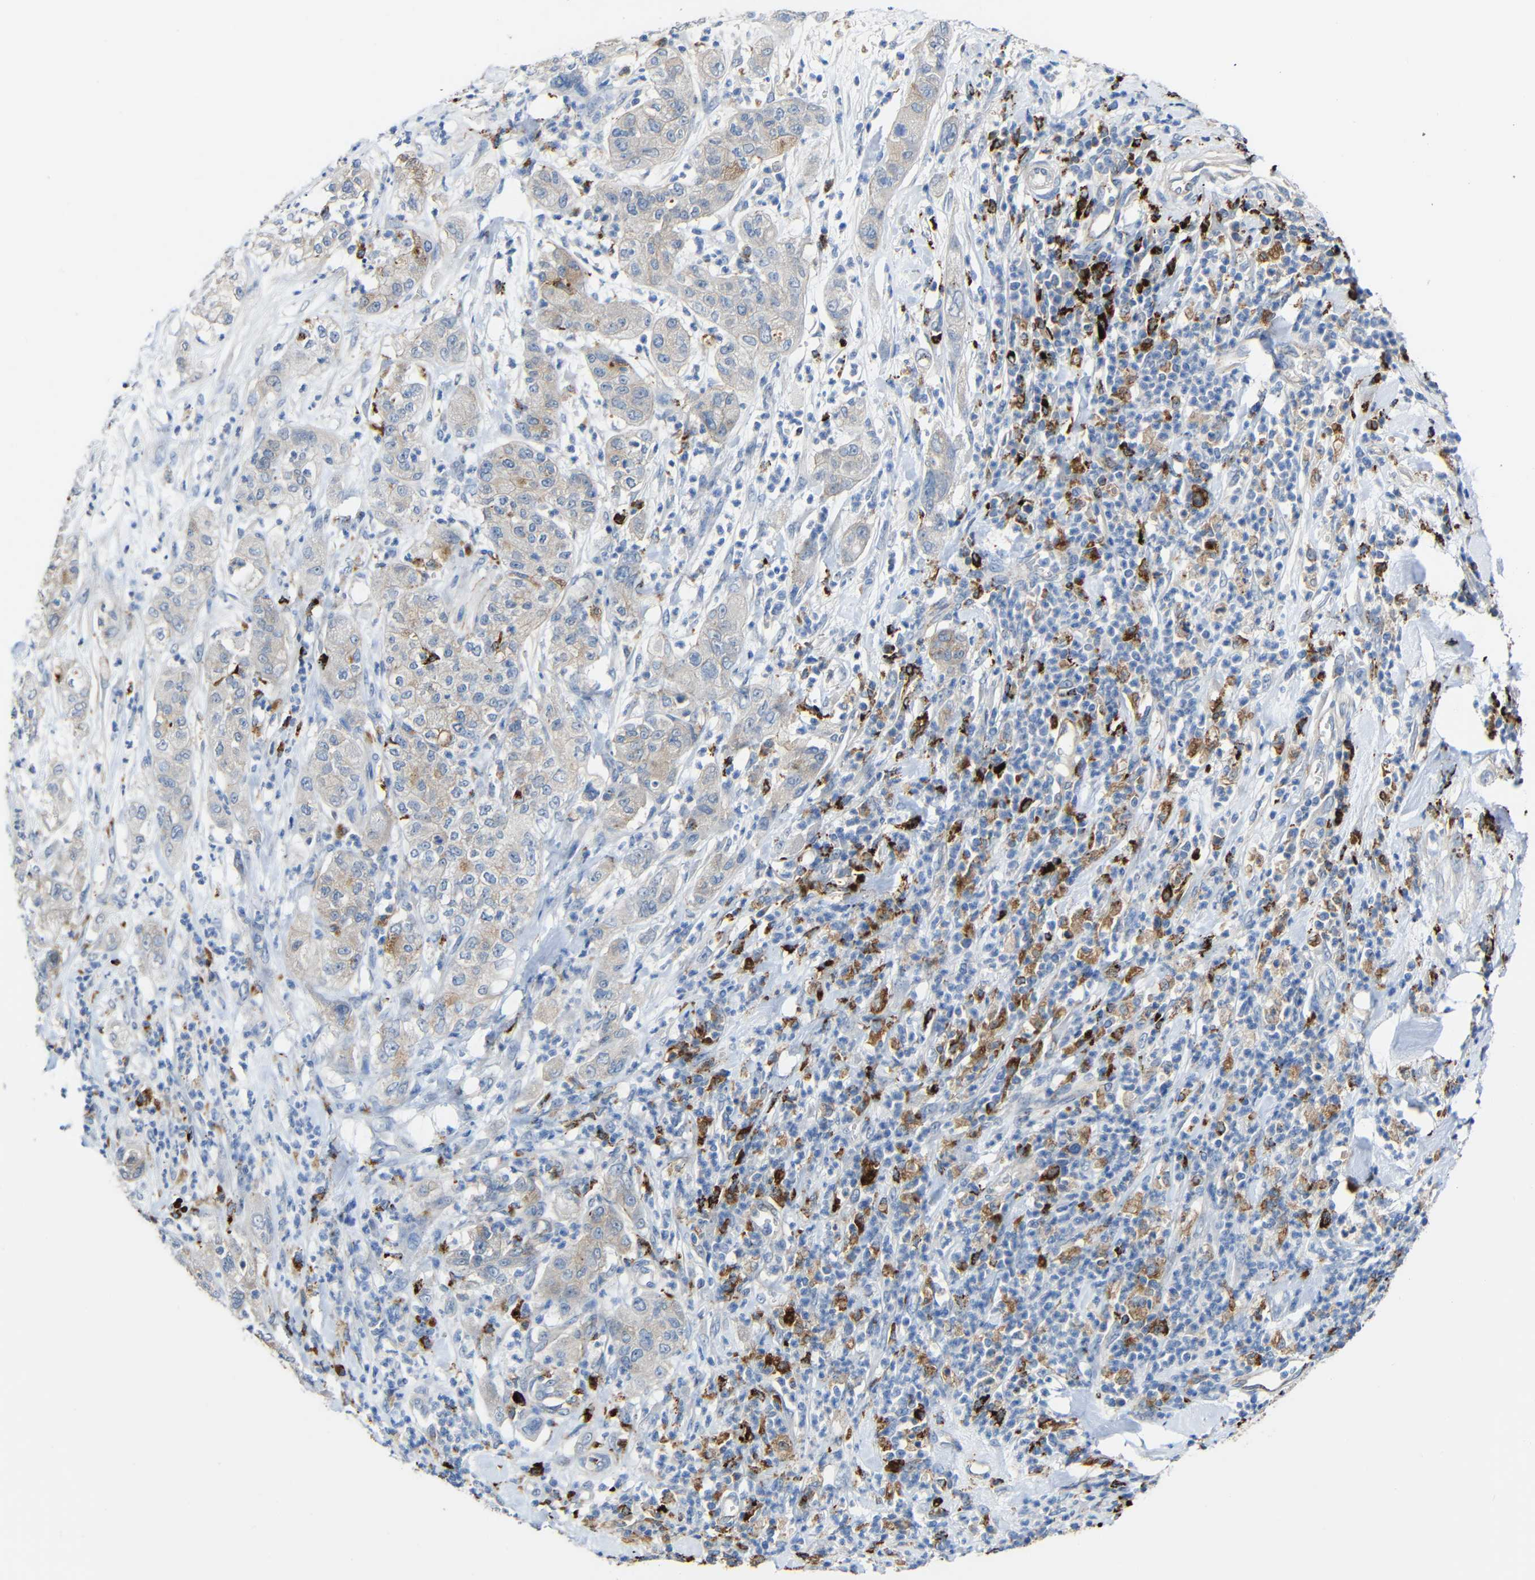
{"staining": {"intensity": "weak", "quantity": ">75%", "location": "cytoplasmic/membranous"}, "tissue": "pancreatic cancer", "cell_type": "Tumor cells", "image_type": "cancer", "snomed": [{"axis": "morphology", "description": "Adenocarcinoma, NOS"}, {"axis": "topography", "description": "Pancreas"}], "caption": "Human adenocarcinoma (pancreatic) stained for a protein (brown) exhibits weak cytoplasmic/membranous positive expression in about >75% of tumor cells.", "gene": "HLA-DMA", "patient": {"sex": "female", "age": 78}}